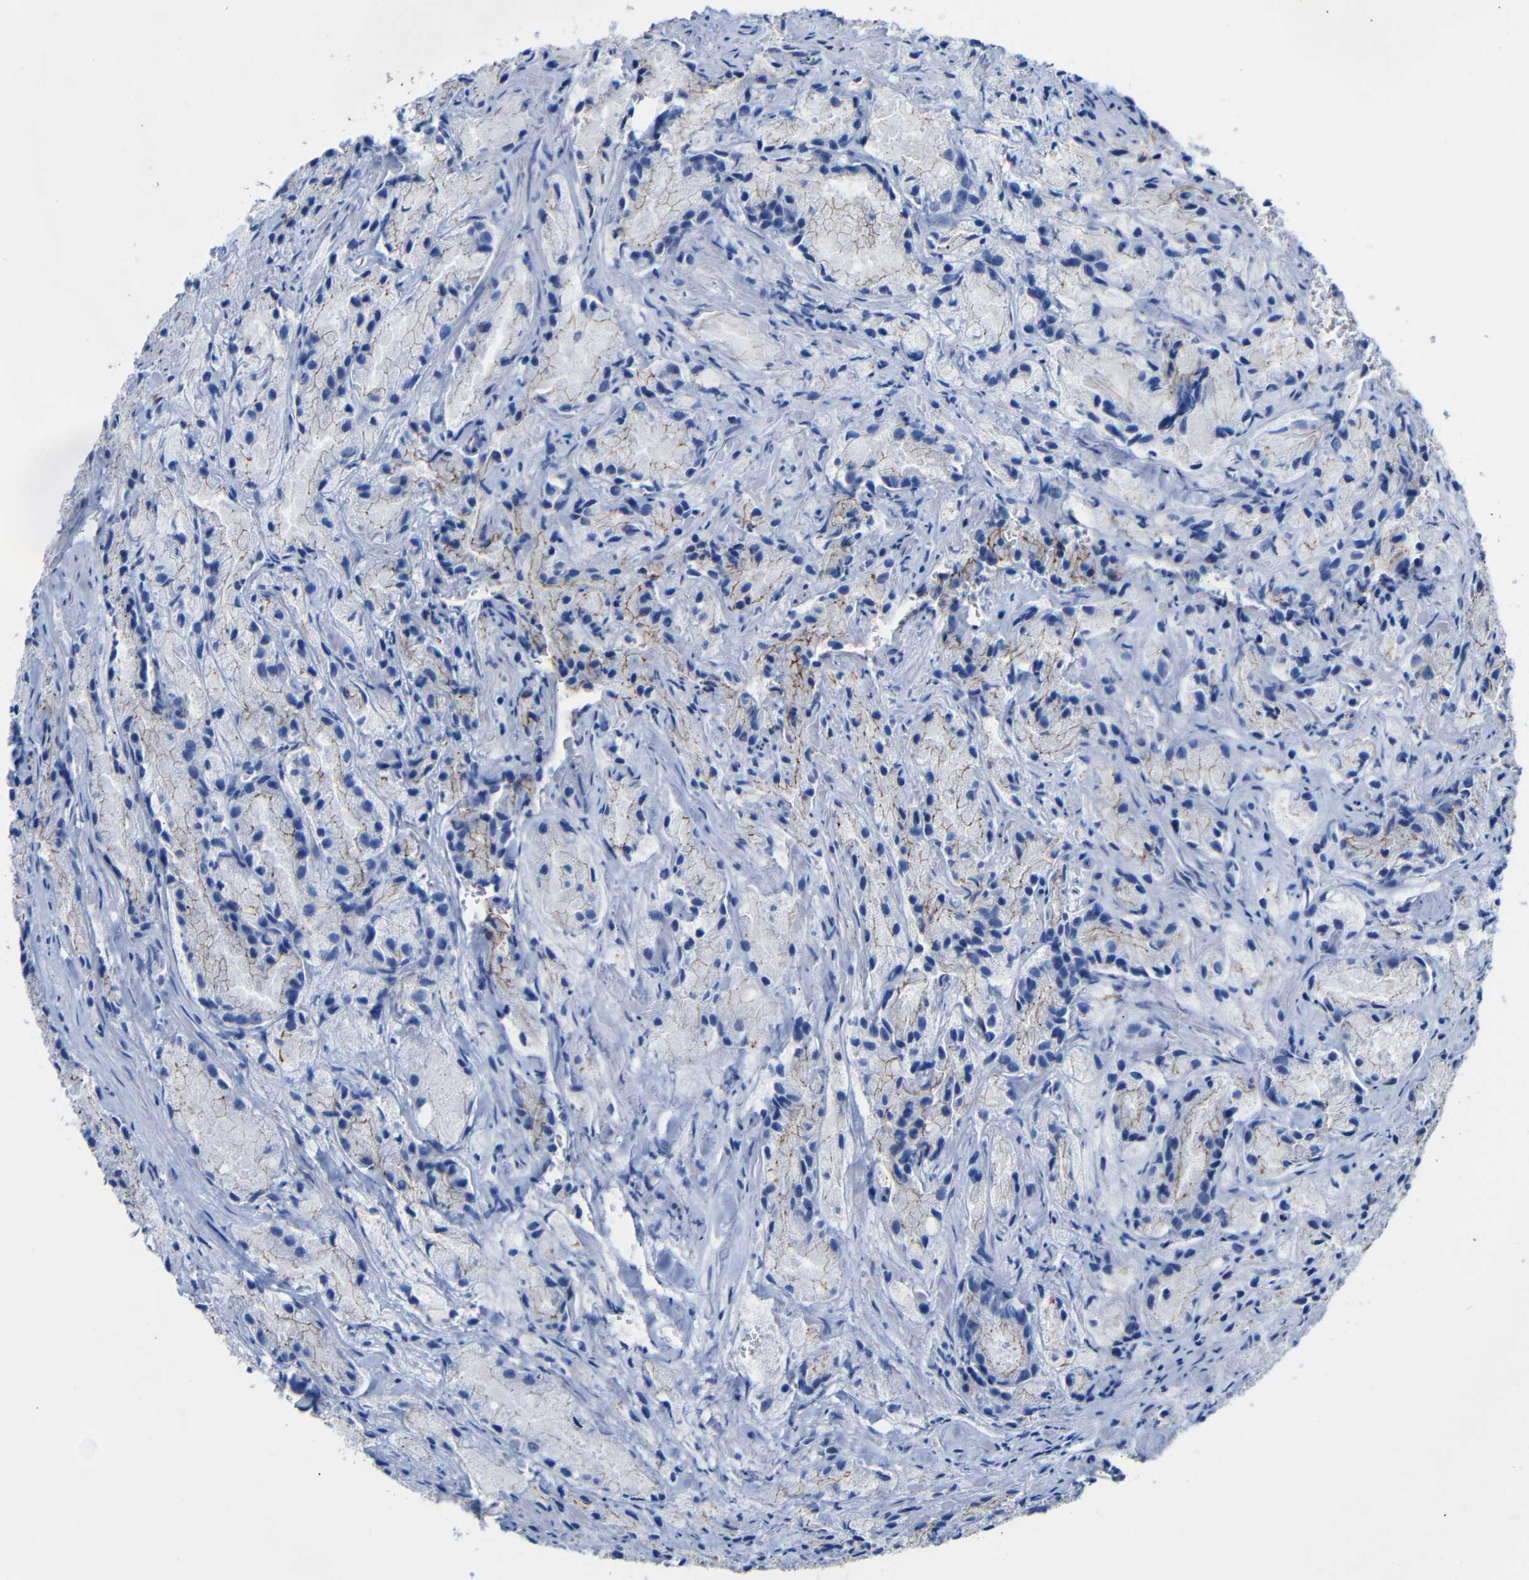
{"staining": {"intensity": "moderate", "quantity": "<25%", "location": "cytoplasmic/membranous"}, "tissue": "prostate cancer", "cell_type": "Tumor cells", "image_type": "cancer", "snomed": [{"axis": "morphology", "description": "Adenocarcinoma, Low grade"}, {"axis": "topography", "description": "Prostate"}], "caption": "Immunohistochemistry (IHC) staining of low-grade adenocarcinoma (prostate), which displays low levels of moderate cytoplasmic/membranous staining in approximately <25% of tumor cells indicating moderate cytoplasmic/membranous protein expression. The staining was performed using DAB (3,3'-diaminobenzidine) (brown) for protein detection and nuclei were counterstained in hematoxylin (blue).", "gene": "CGNL1", "patient": {"sex": "male", "age": 64}}